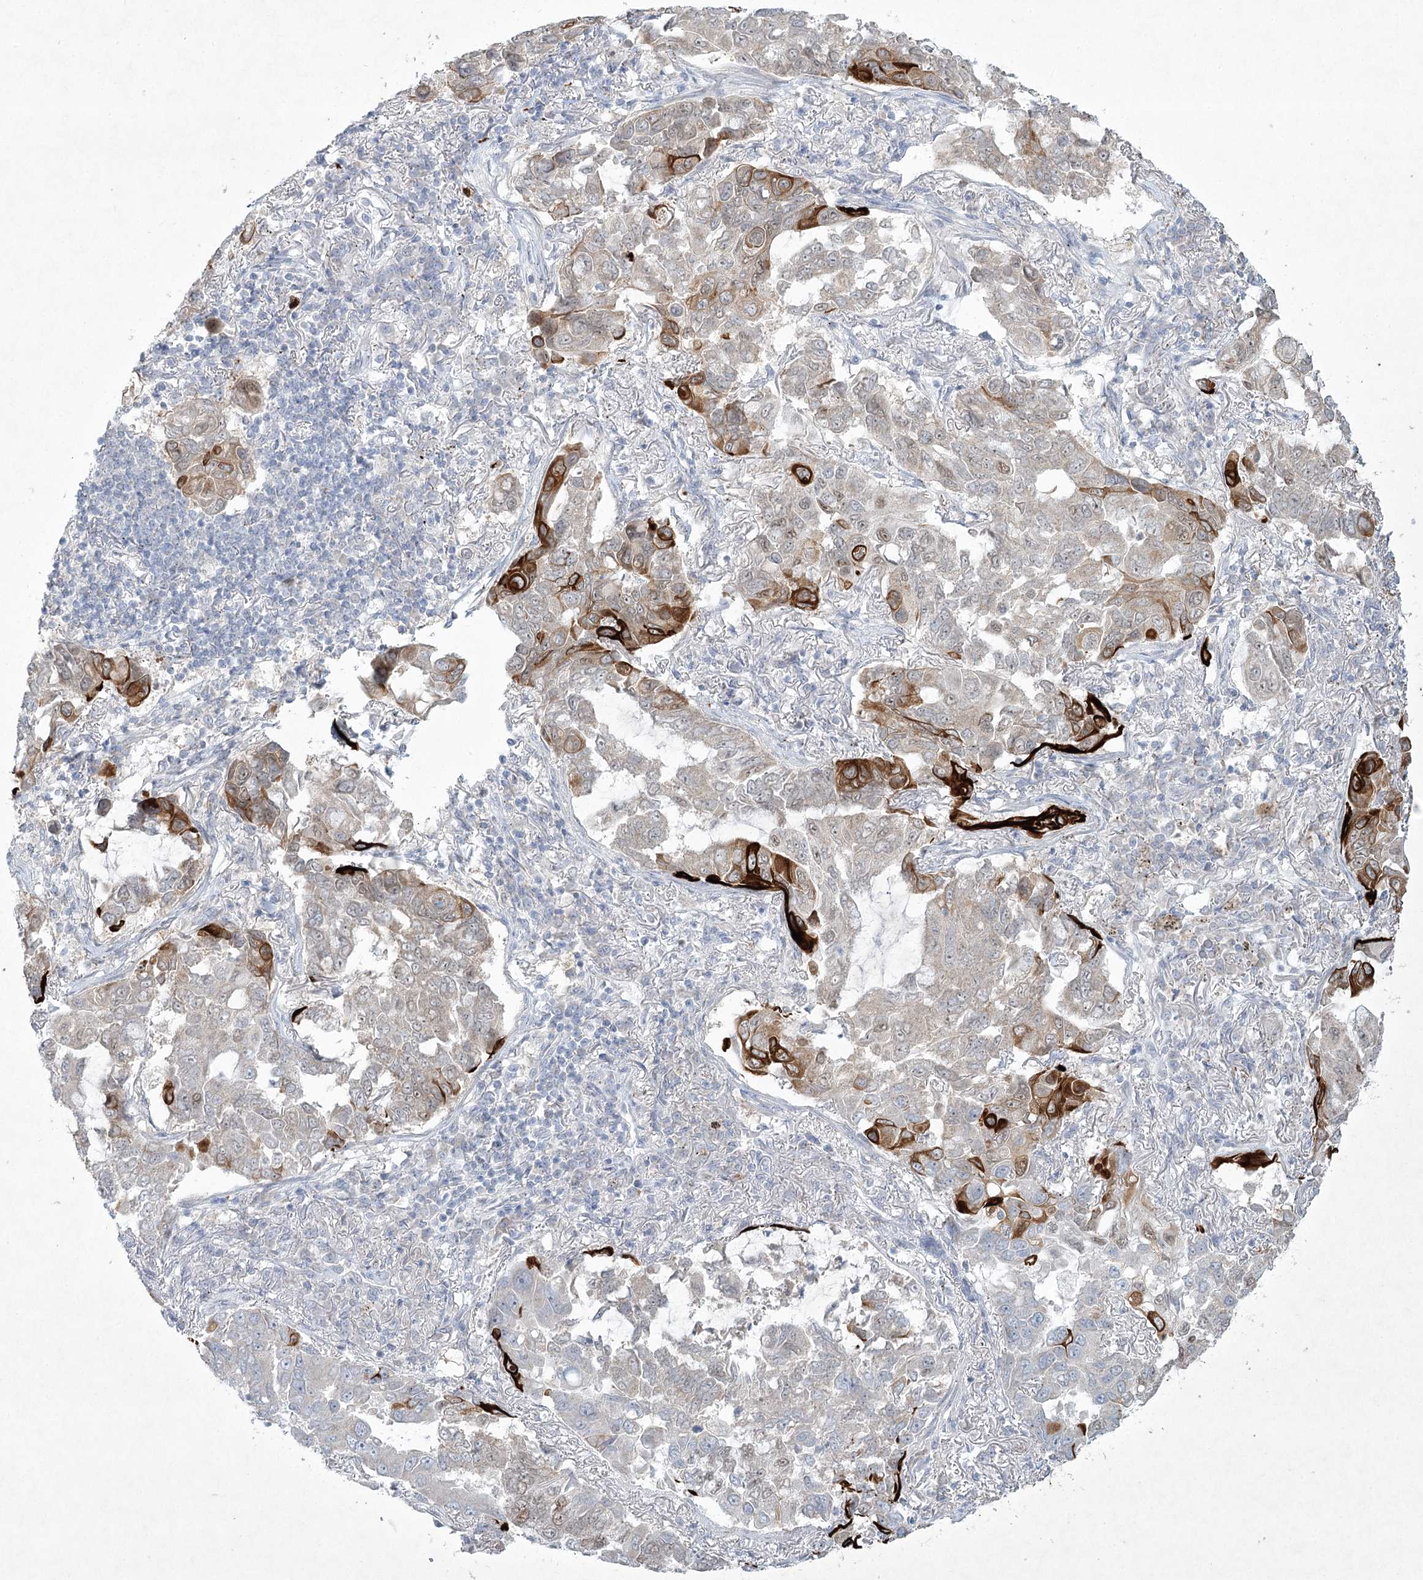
{"staining": {"intensity": "strong", "quantity": "<25%", "location": "cytoplasmic/membranous"}, "tissue": "lung cancer", "cell_type": "Tumor cells", "image_type": "cancer", "snomed": [{"axis": "morphology", "description": "Adenocarcinoma, NOS"}, {"axis": "topography", "description": "Lung"}], "caption": "An image of human lung adenocarcinoma stained for a protein demonstrates strong cytoplasmic/membranous brown staining in tumor cells. Nuclei are stained in blue.", "gene": "ABITRAM", "patient": {"sex": "male", "age": 64}}